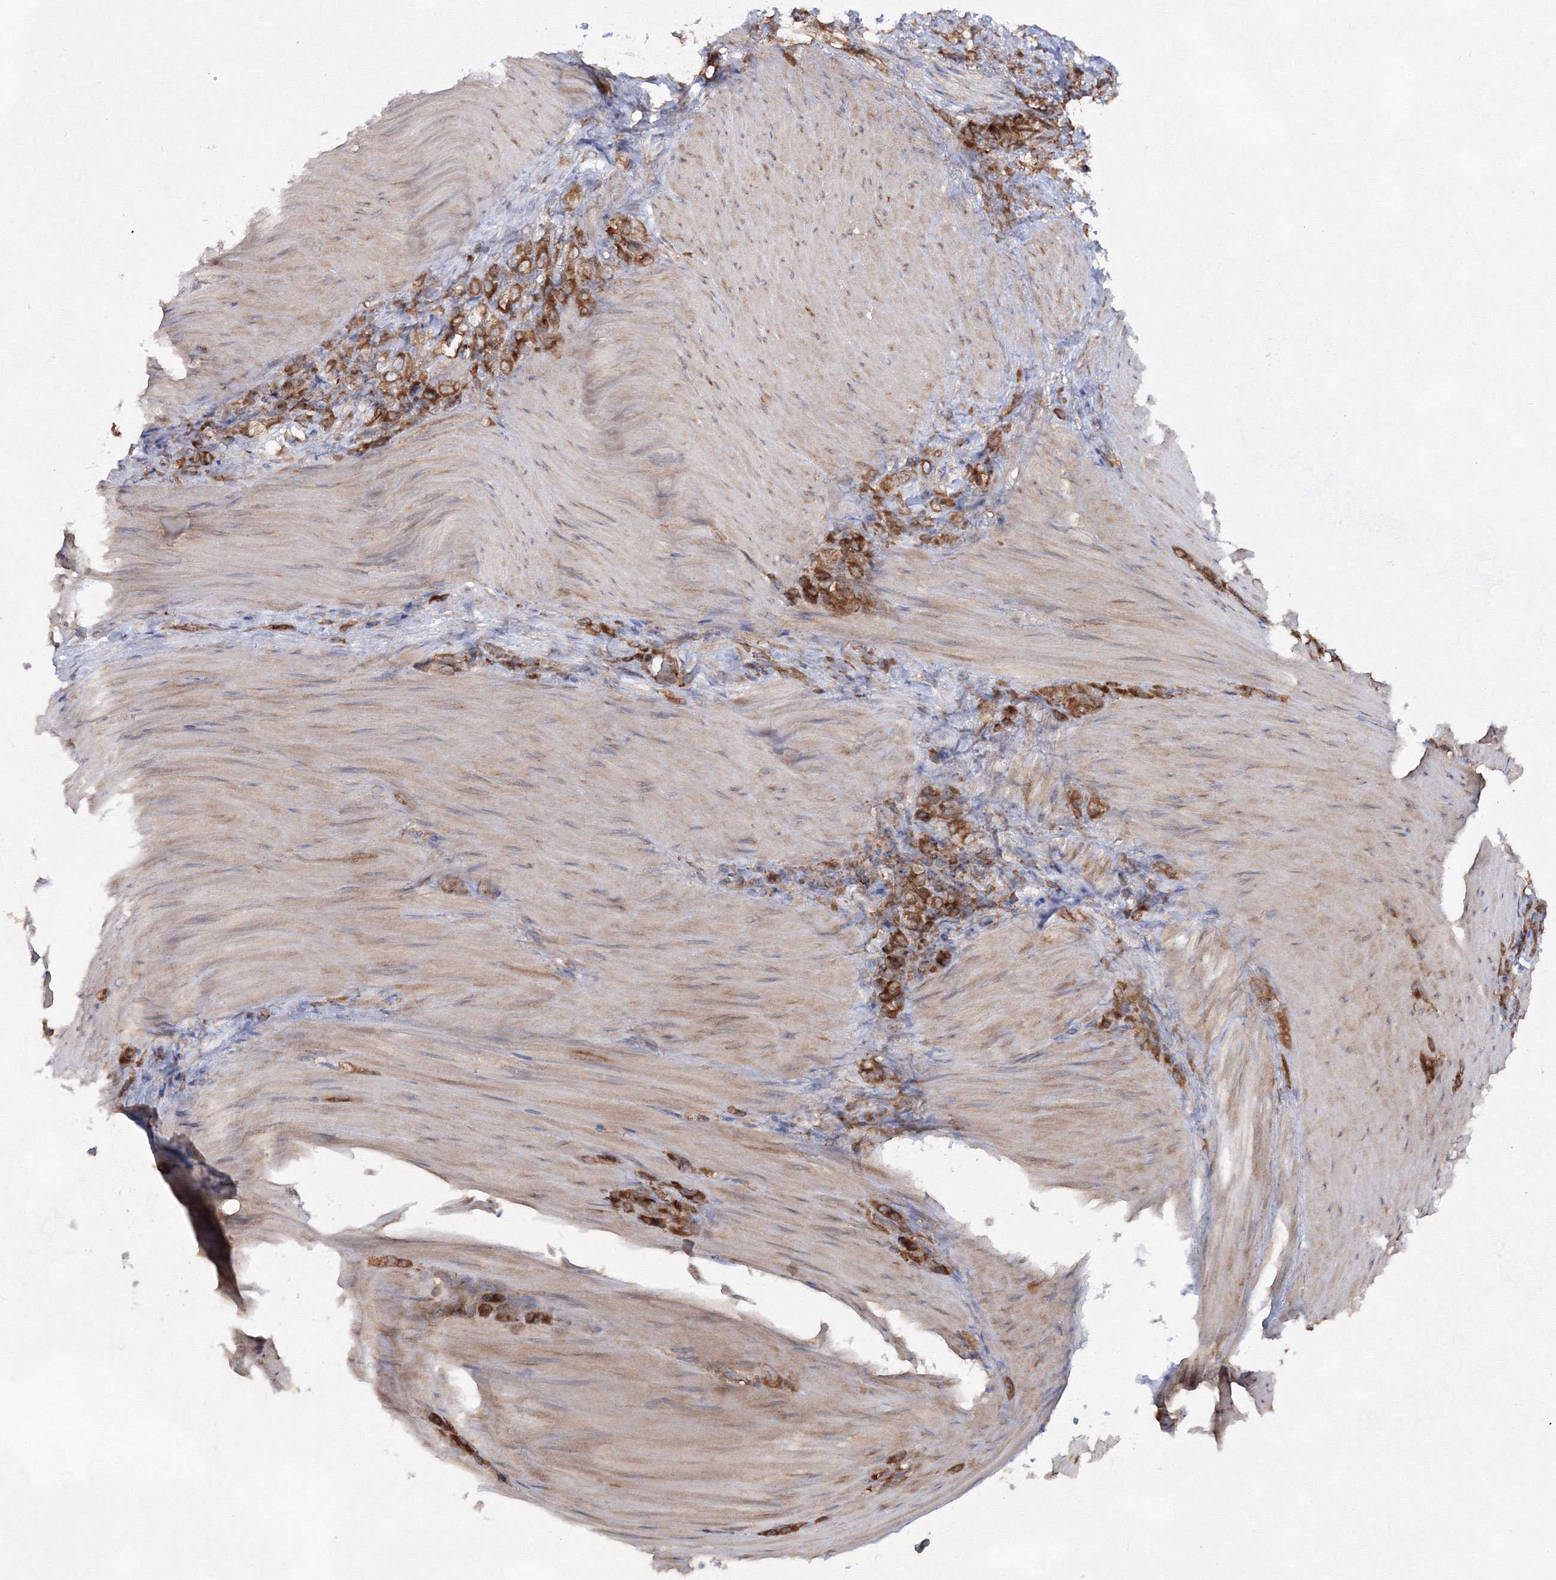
{"staining": {"intensity": "strong", "quantity": ">75%", "location": "cytoplasmic/membranous"}, "tissue": "stomach cancer", "cell_type": "Tumor cells", "image_type": "cancer", "snomed": [{"axis": "morphology", "description": "Normal tissue, NOS"}, {"axis": "morphology", "description": "Adenocarcinoma, NOS"}, {"axis": "topography", "description": "Stomach"}], "caption": "IHC photomicrograph of neoplastic tissue: stomach cancer stained using immunohistochemistry demonstrates high levels of strong protein expression localized specifically in the cytoplasmic/membranous of tumor cells, appearing as a cytoplasmic/membranous brown color.", "gene": "HARS1", "patient": {"sex": "male", "age": 82}}